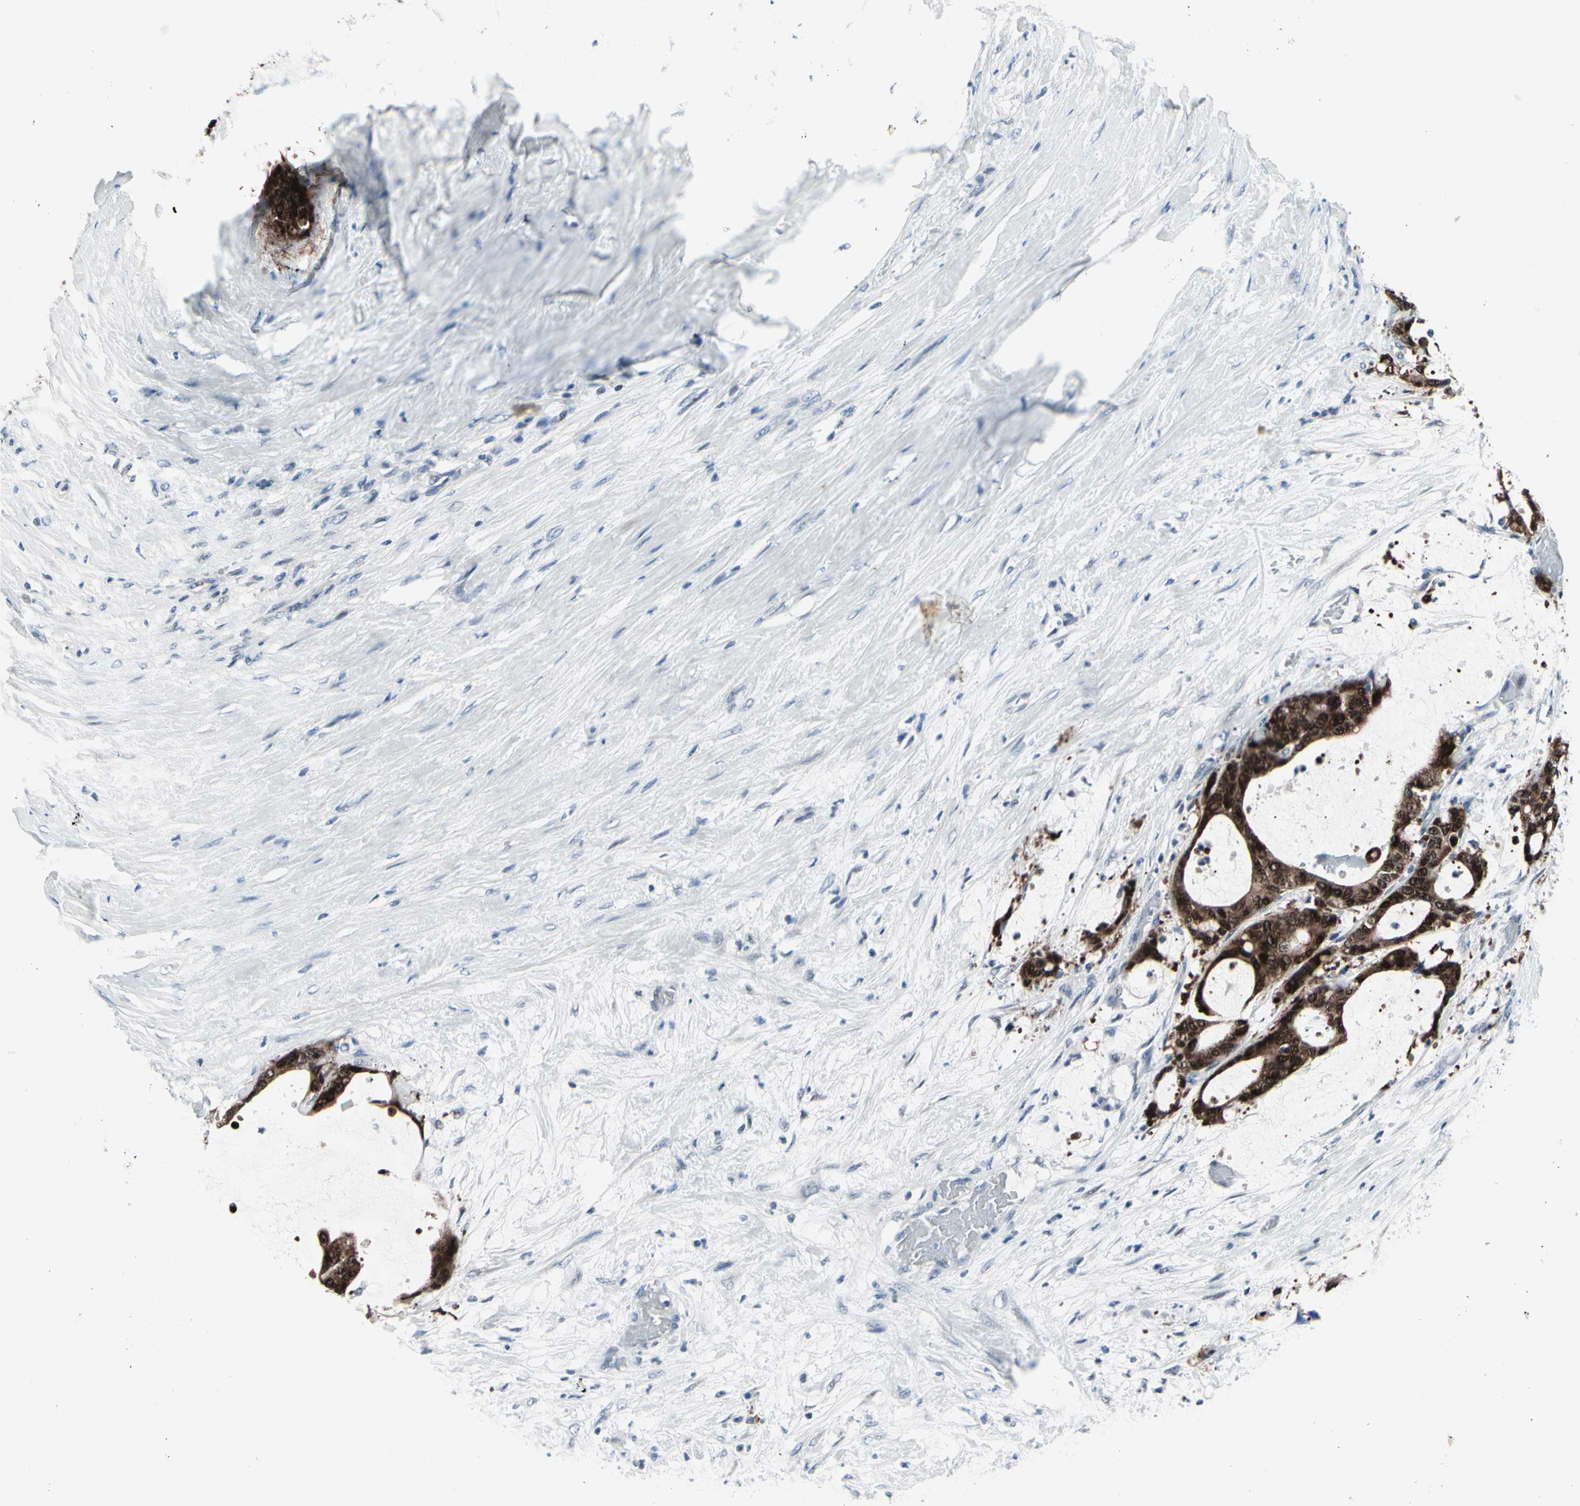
{"staining": {"intensity": "strong", "quantity": ">75%", "location": "cytoplasmic/membranous,nuclear"}, "tissue": "liver cancer", "cell_type": "Tumor cells", "image_type": "cancer", "snomed": [{"axis": "morphology", "description": "Cholangiocarcinoma"}, {"axis": "topography", "description": "Liver"}], "caption": "Protein expression analysis of liver cholangiocarcinoma exhibits strong cytoplasmic/membranous and nuclear staining in approximately >75% of tumor cells.", "gene": "TXN", "patient": {"sex": "female", "age": 73}}